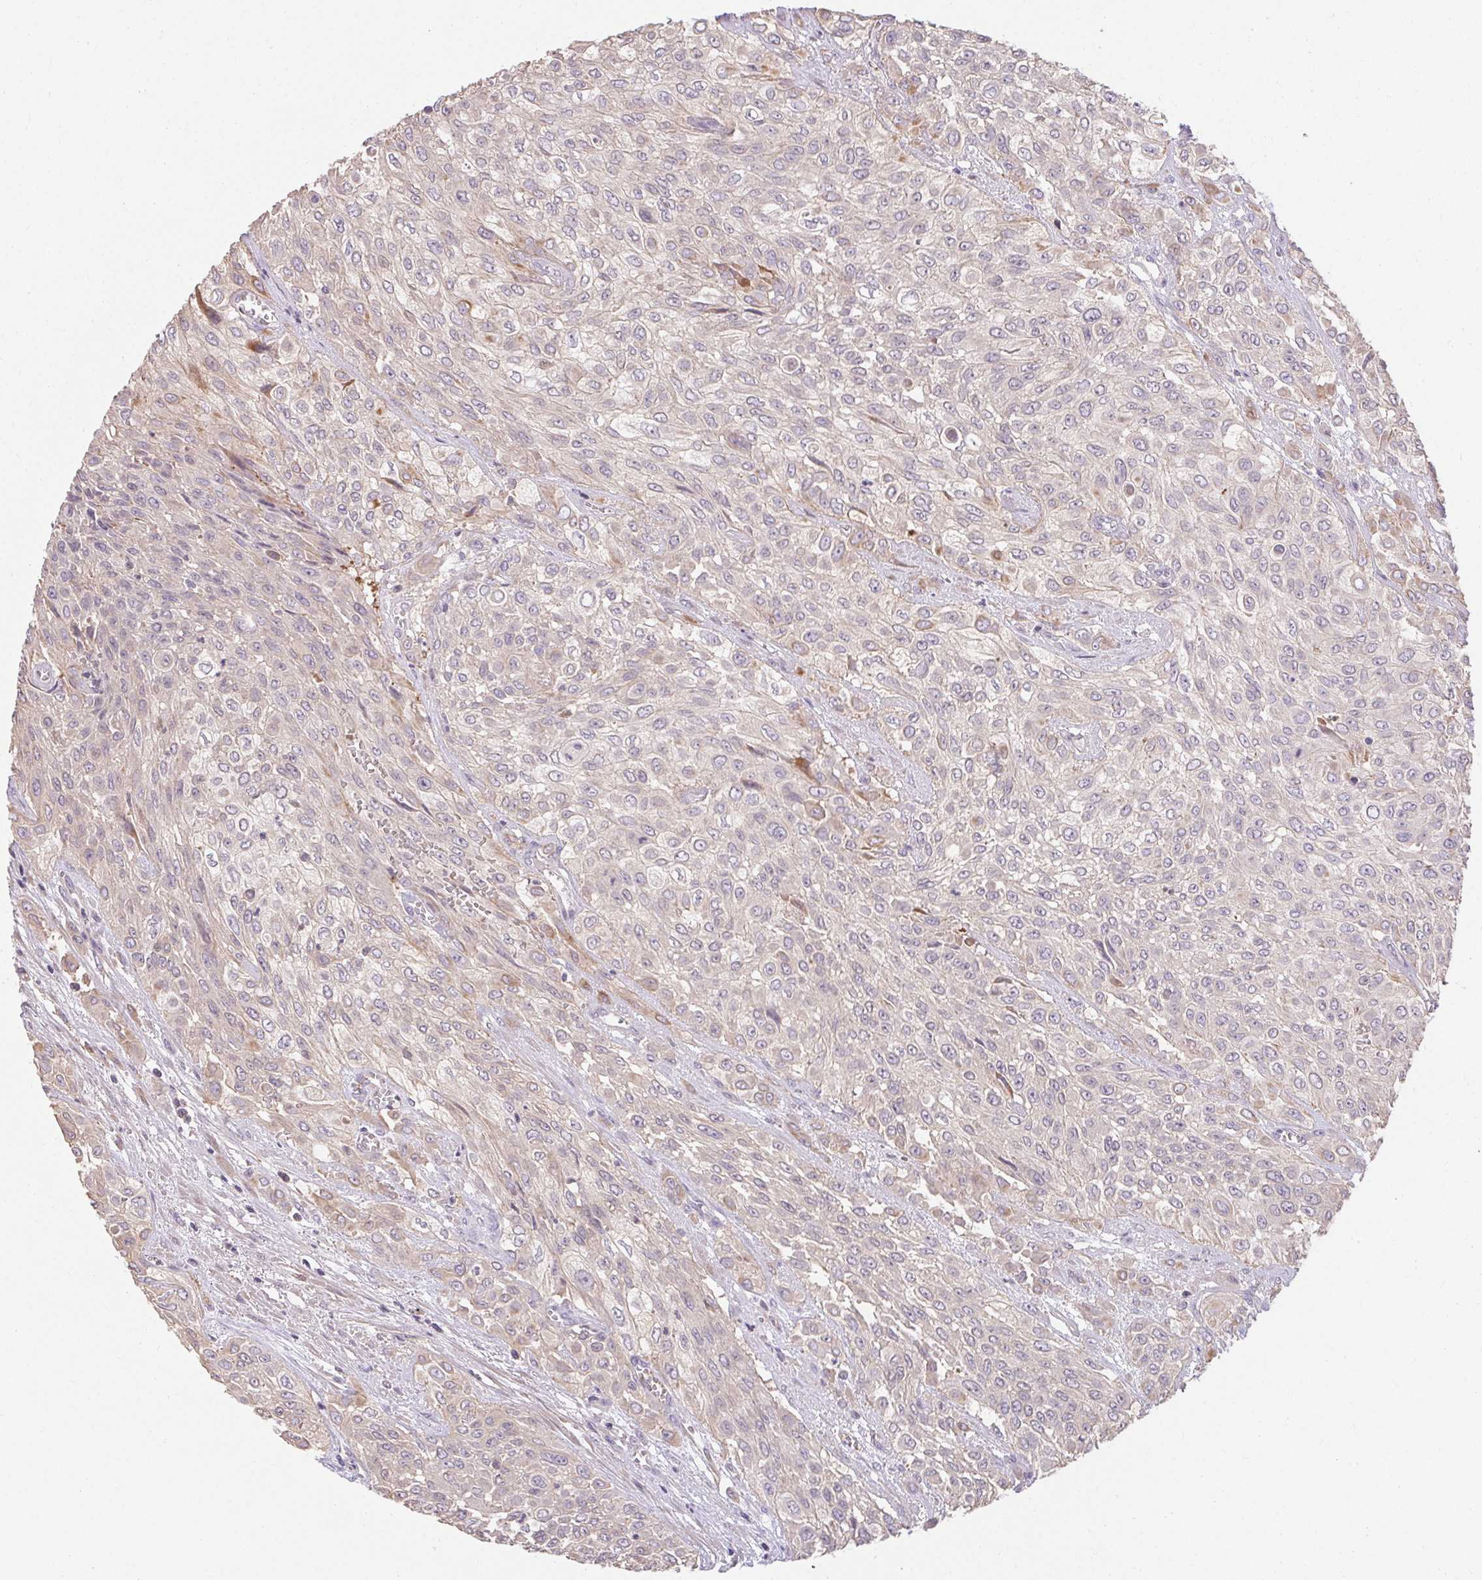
{"staining": {"intensity": "negative", "quantity": "none", "location": "none"}, "tissue": "urothelial cancer", "cell_type": "Tumor cells", "image_type": "cancer", "snomed": [{"axis": "morphology", "description": "Urothelial carcinoma, High grade"}, {"axis": "topography", "description": "Urinary bladder"}], "caption": "There is no significant positivity in tumor cells of urothelial cancer. The staining was performed using DAB (3,3'-diaminobenzidine) to visualize the protein expression in brown, while the nuclei were stained in blue with hematoxylin (Magnification: 20x).", "gene": "TMEM52B", "patient": {"sex": "male", "age": 57}}